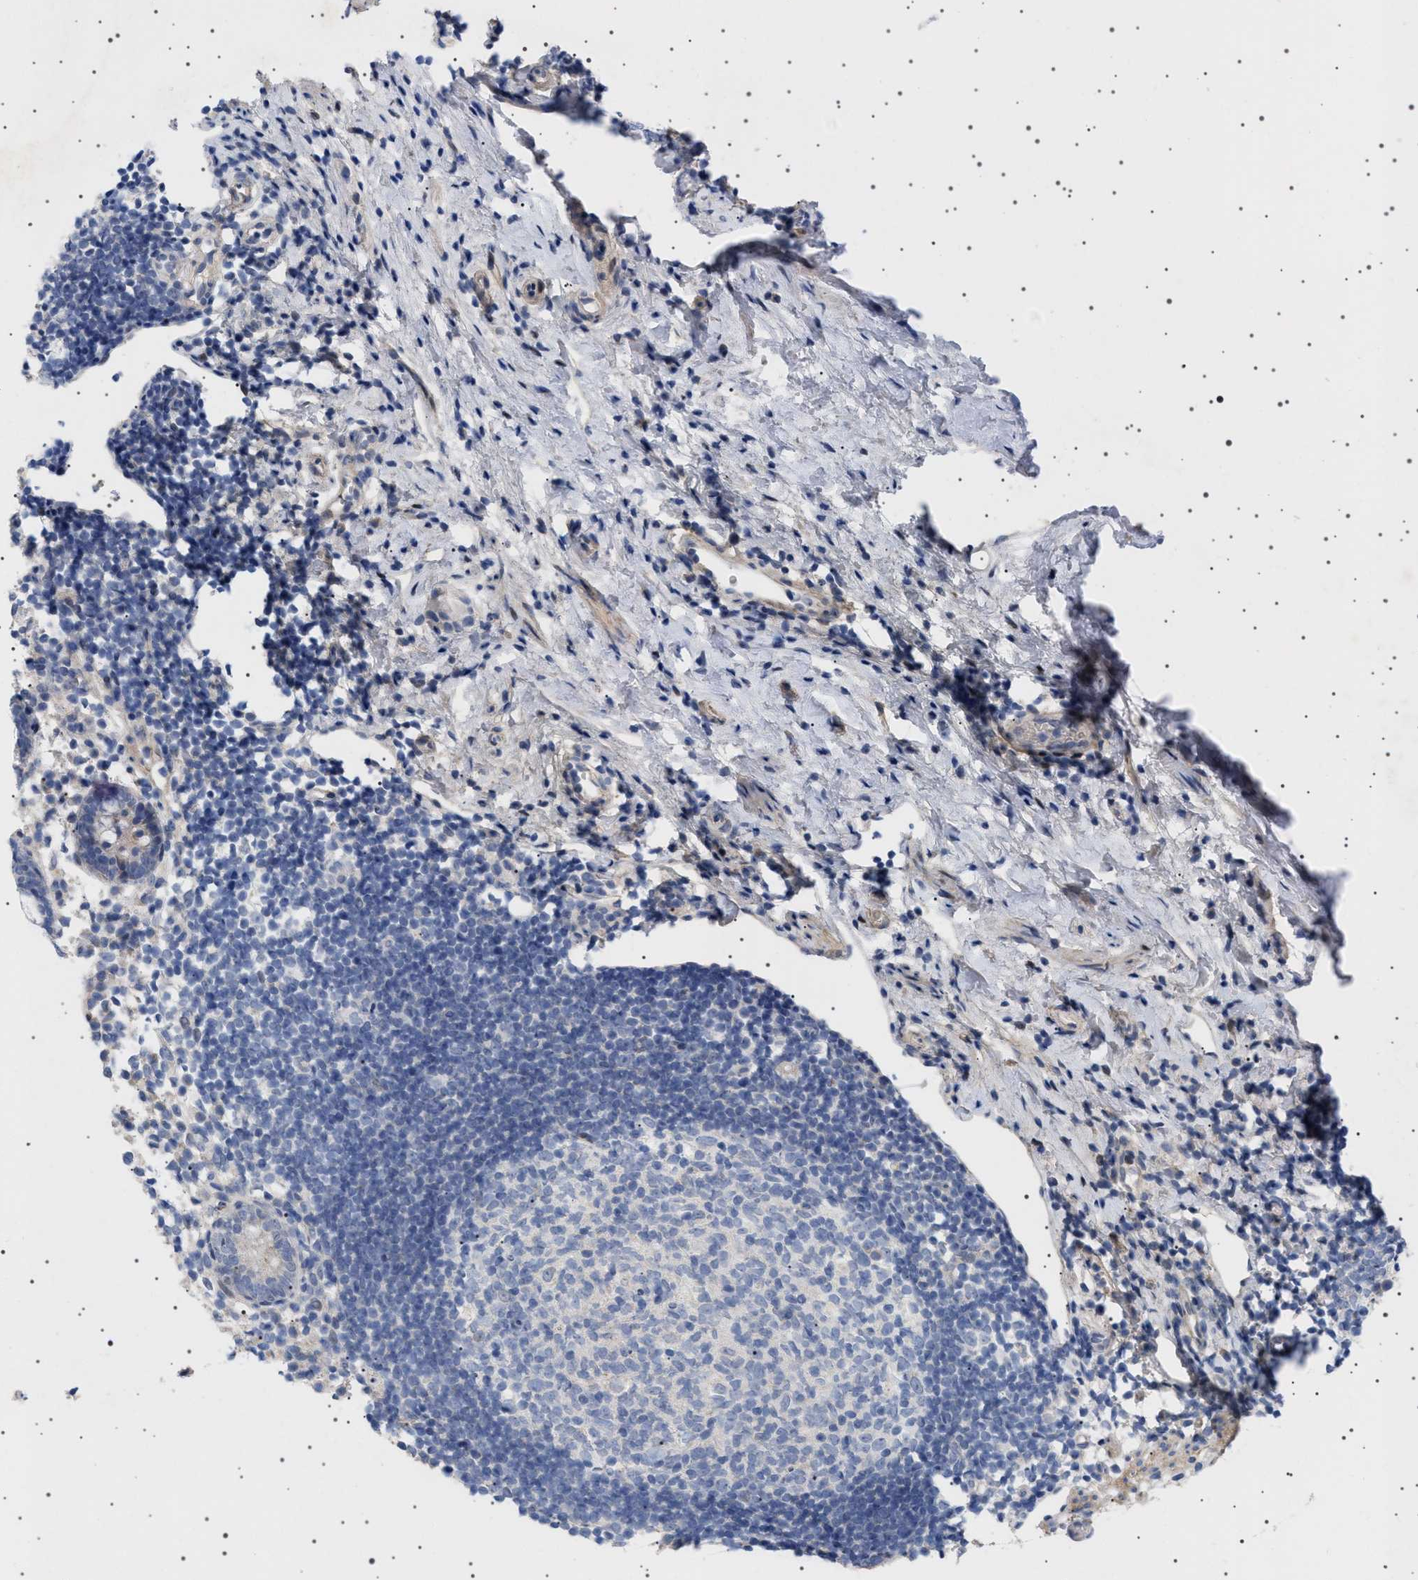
{"staining": {"intensity": "moderate", "quantity": "<25%", "location": "cytoplasmic/membranous"}, "tissue": "appendix", "cell_type": "Glandular cells", "image_type": "normal", "snomed": [{"axis": "morphology", "description": "Normal tissue, NOS"}, {"axis": "topography", "description": "Appendix"}], "caption": "Brown immunohistochemical staining in unremarkable appendix displays moderate cytoplasmic/membranous expression in about <25% of glandular cells.", "gene": "HTR1A", "patient": {"sex": "female", "age": 20}}